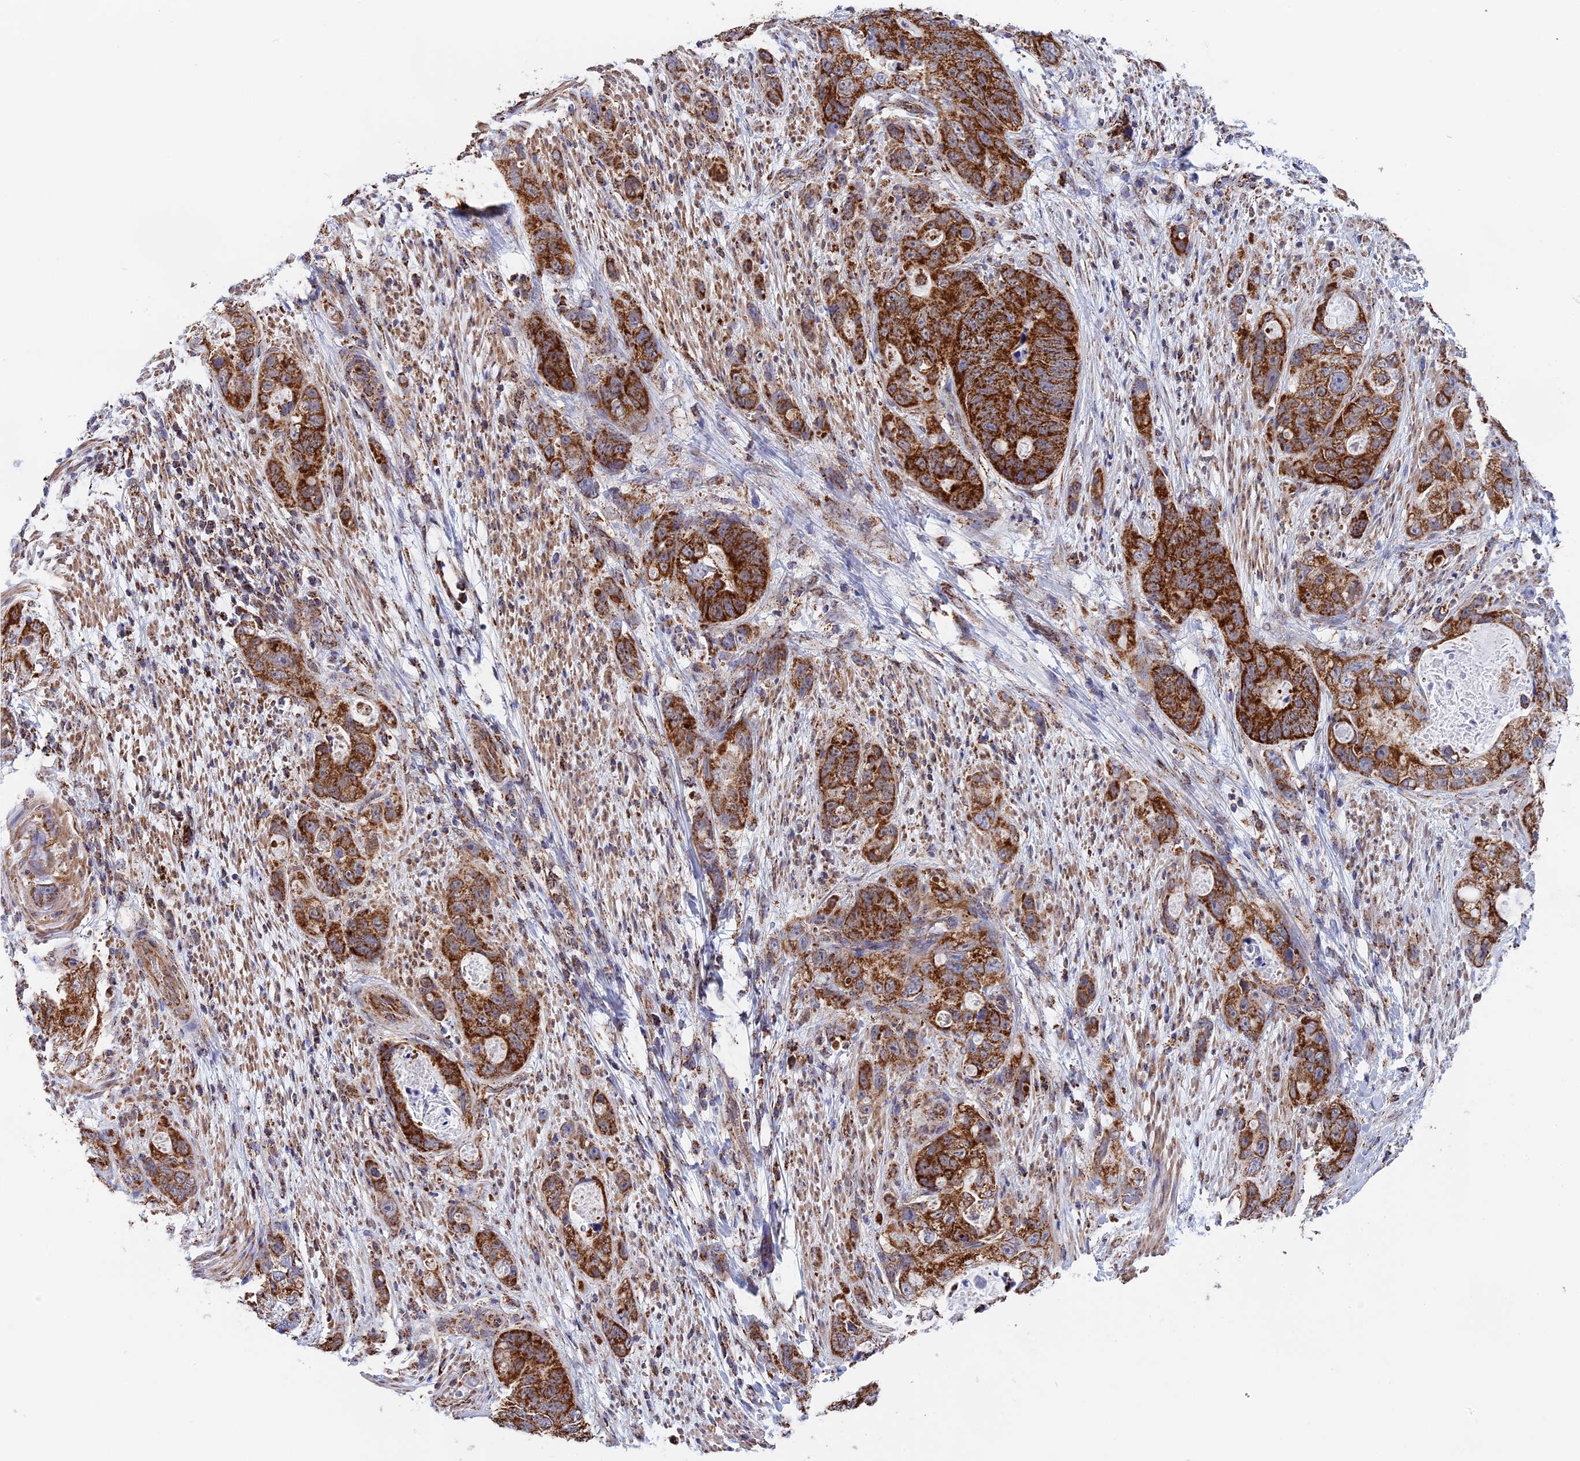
{"staining": {"intensity": "strong", "quantity": ">75%", "location": "cytoplasmic/membranous"}, "tissue": "stomach cancer", "cell_type": "Tumor cells", "image_type": "cancer", "snomed": [{"axis": "morphology", "description": "Adenocarcinoma, NOS"}, {"axis": "topography", "description": "Stomach"}], "caption": "Stomach cancer was stained to show a protein in brown. There is high levels of strong cytoplasmic/membranous positivity in about >75% of tumor cells.", "gene": "CDC16", "patient": {"sex": "female", "age": 89}}